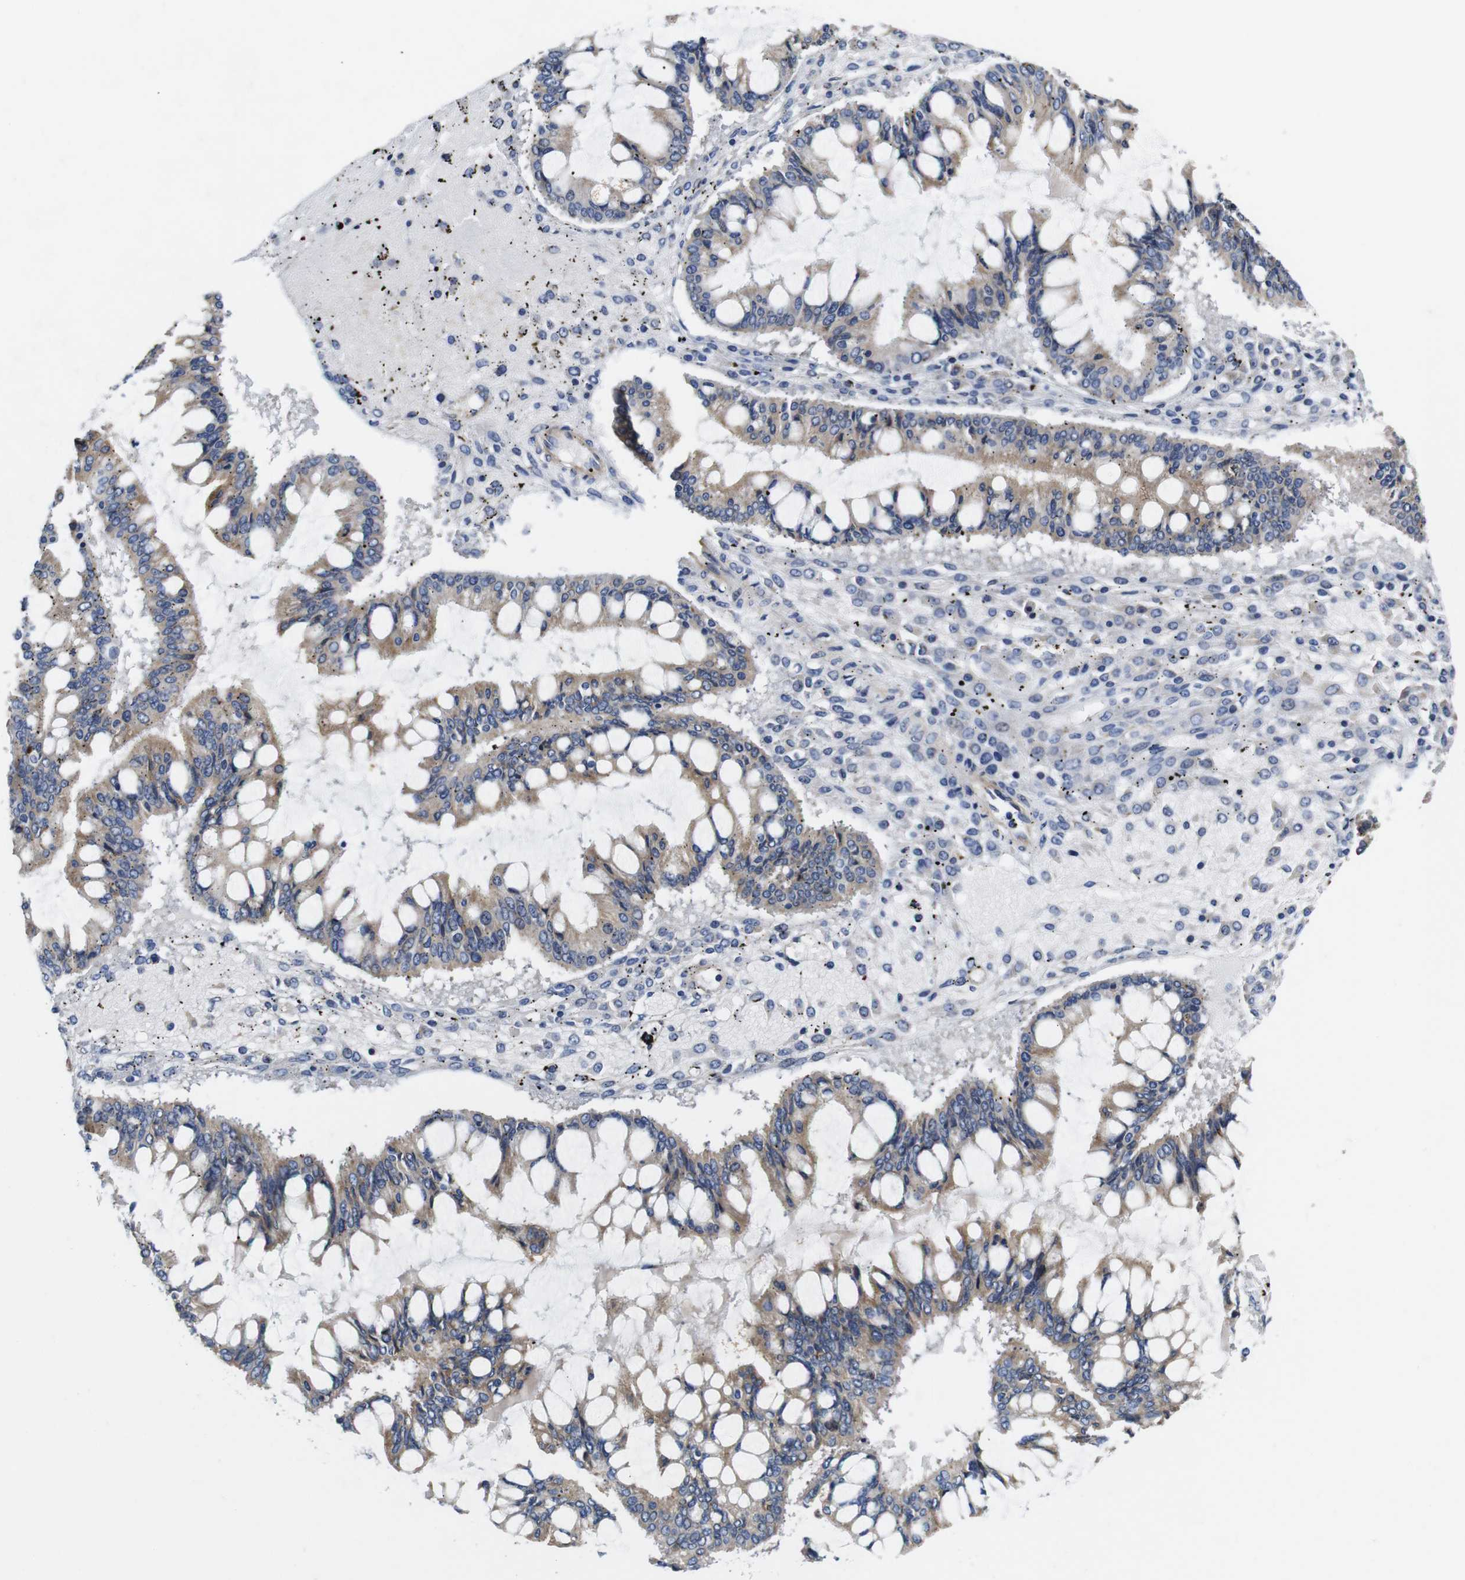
{"staining": {"intensity": "moderate", "quantity": ">75%", "location": "cytoplasmic/membranous"}, "tissue": "ovarian cancer", "cell_type": "Tumor cells", "image_type": "cancer", "snomed": [{"axis": "morphology", "description": "Cystadenocarcinoma, mucinous, NOS"}, {"axis": "topography", "description": "Ovary"}], "caption": "Immunohistochemistry (IHC) image of ovarian mucinous cystadenocarcinoma stained for a protein (brown), which shows medium levels of moderate cytoplasmic/membranous staining in approximately >75% of tumor cells.", "gene": "MARCHF7", "patient": {"sex": "female", "age": 73}}